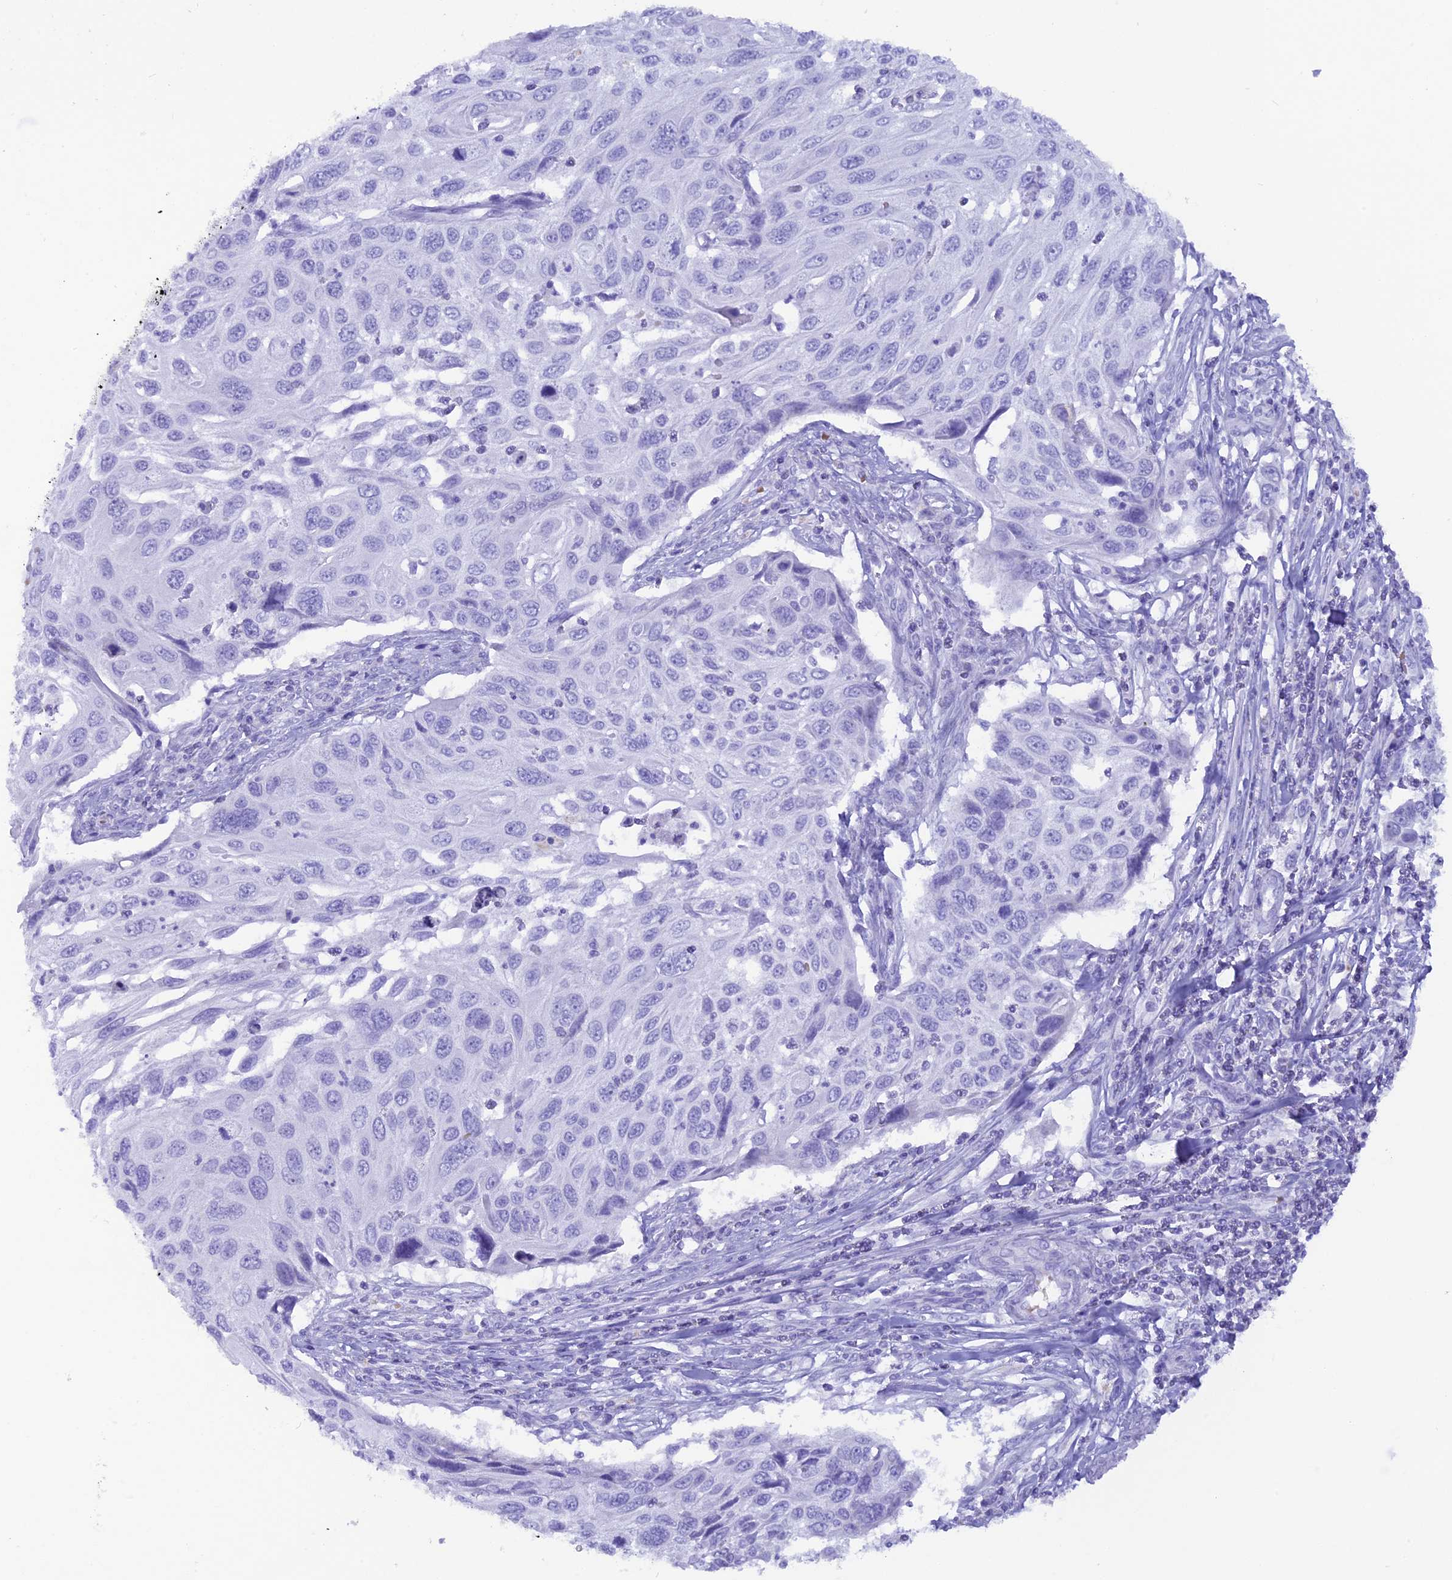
{"staining": {"intensity": "negative", "quantity": "none", "location": "none"}, "tissue": "cervical cancer", "cell_type": "Tumor cells", "image_type": "cancer", "snomed": [{"axis": "morphology", "description": "Squamous cell carcinoma, NOS"}, {"axis": "topography", "description": "Cervix"}], "caption": "Immunohistochemical staining of cervical cancer displays no significant positivity in tumor cells.", "gene": "GLYATL1", "patient": {"sex": "female", "age": 70}}